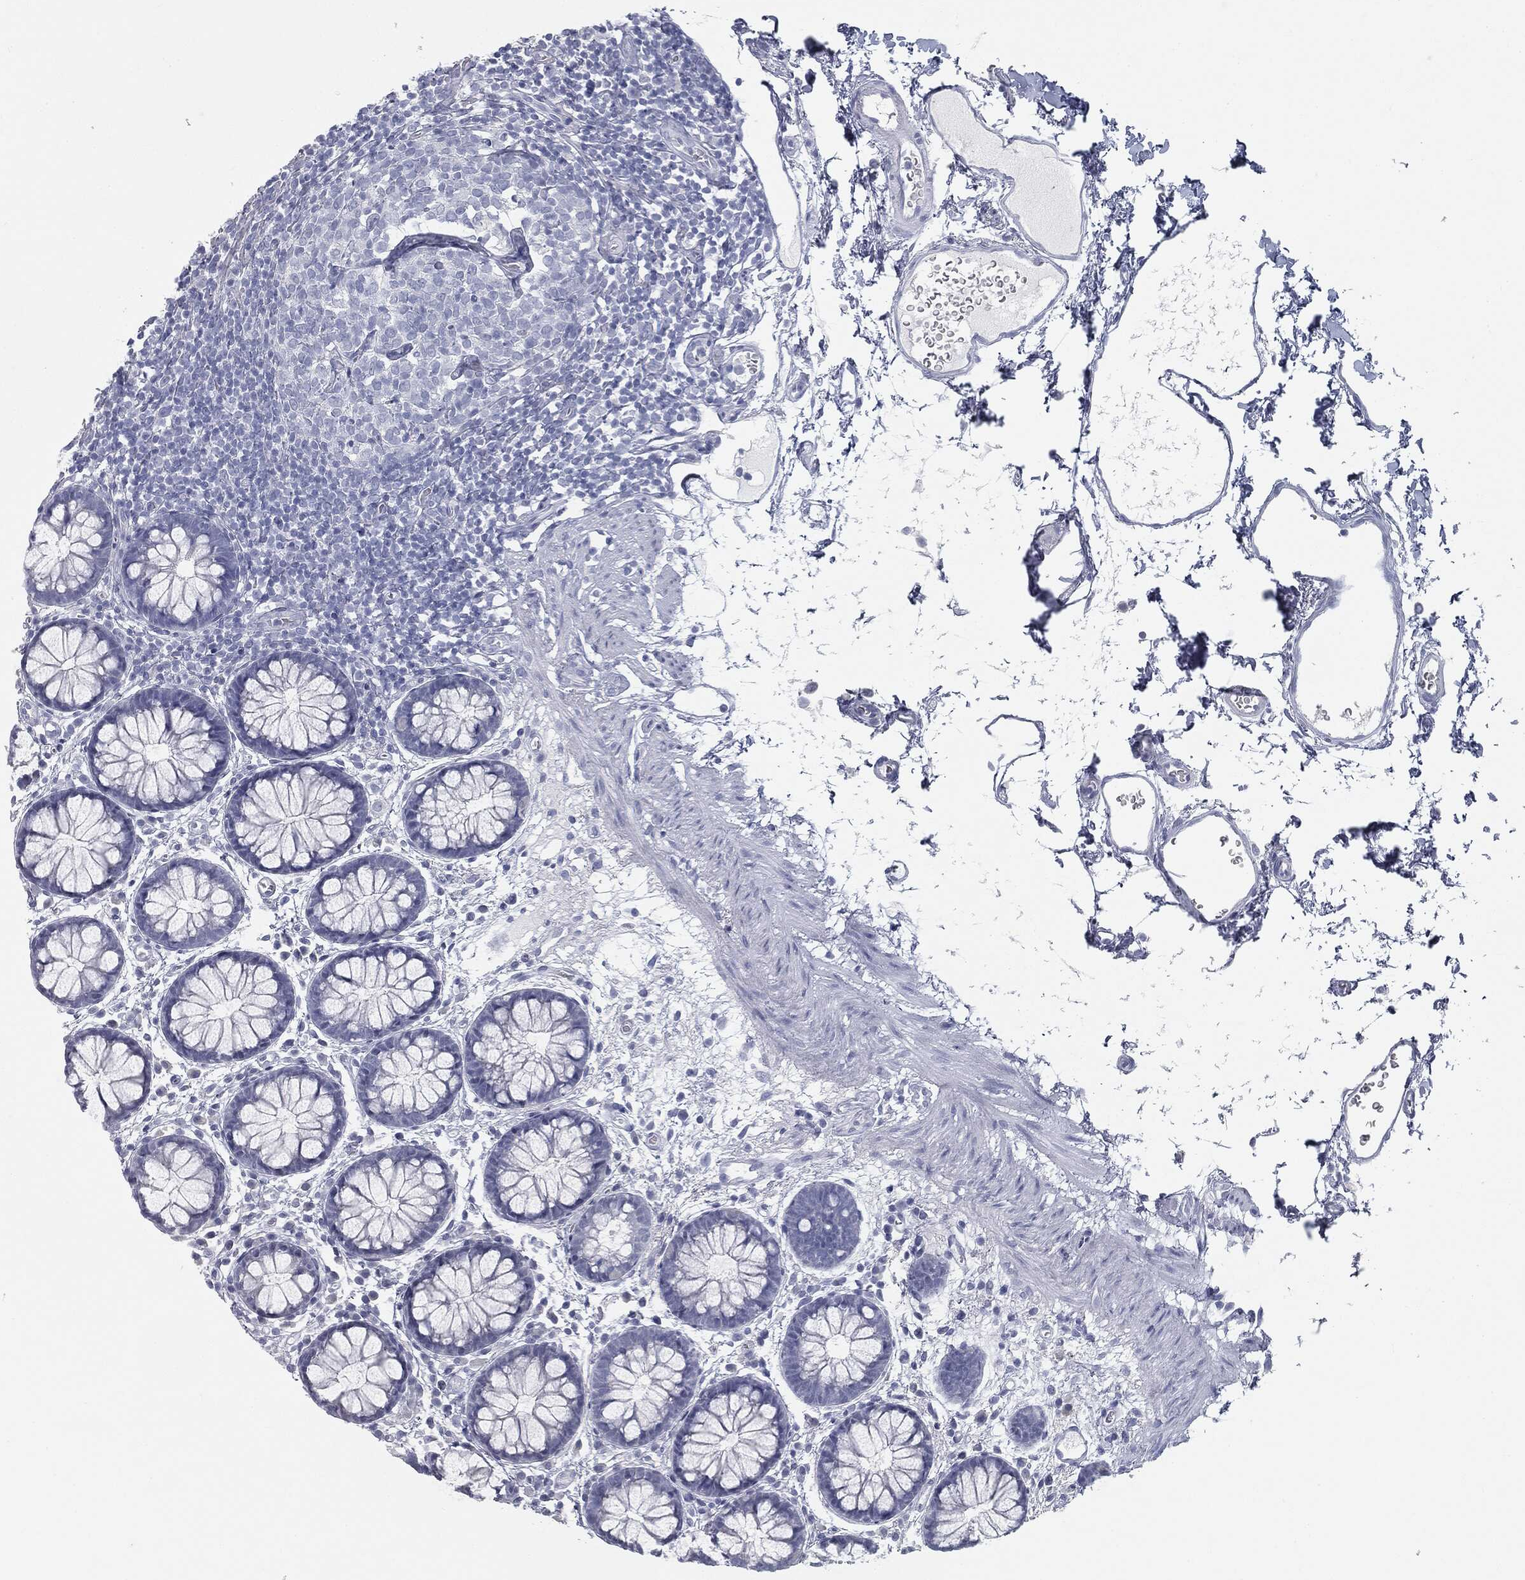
{"staining": {"intensity": "negative", "quantity": "none", "location": "none"}, "tissue": "colon", "cell_type": "Endothelial cells", "image_type": "normal", "snomed": [{"axis": "morphology", "description": "Normal tissue, NOS"}, {"axis": "topography", "description": "Colon"}], "caption": "Benign colon was stained to show a protein in brown. There is no significant positivity in endothelial cells. (DAB (3,3'-diaminobenzidine) immunohistochemistry (IHC) with hematoxylin counter stain).", "gene": "MUC5AC", "patient": {"sex": "male", "age": 76}}